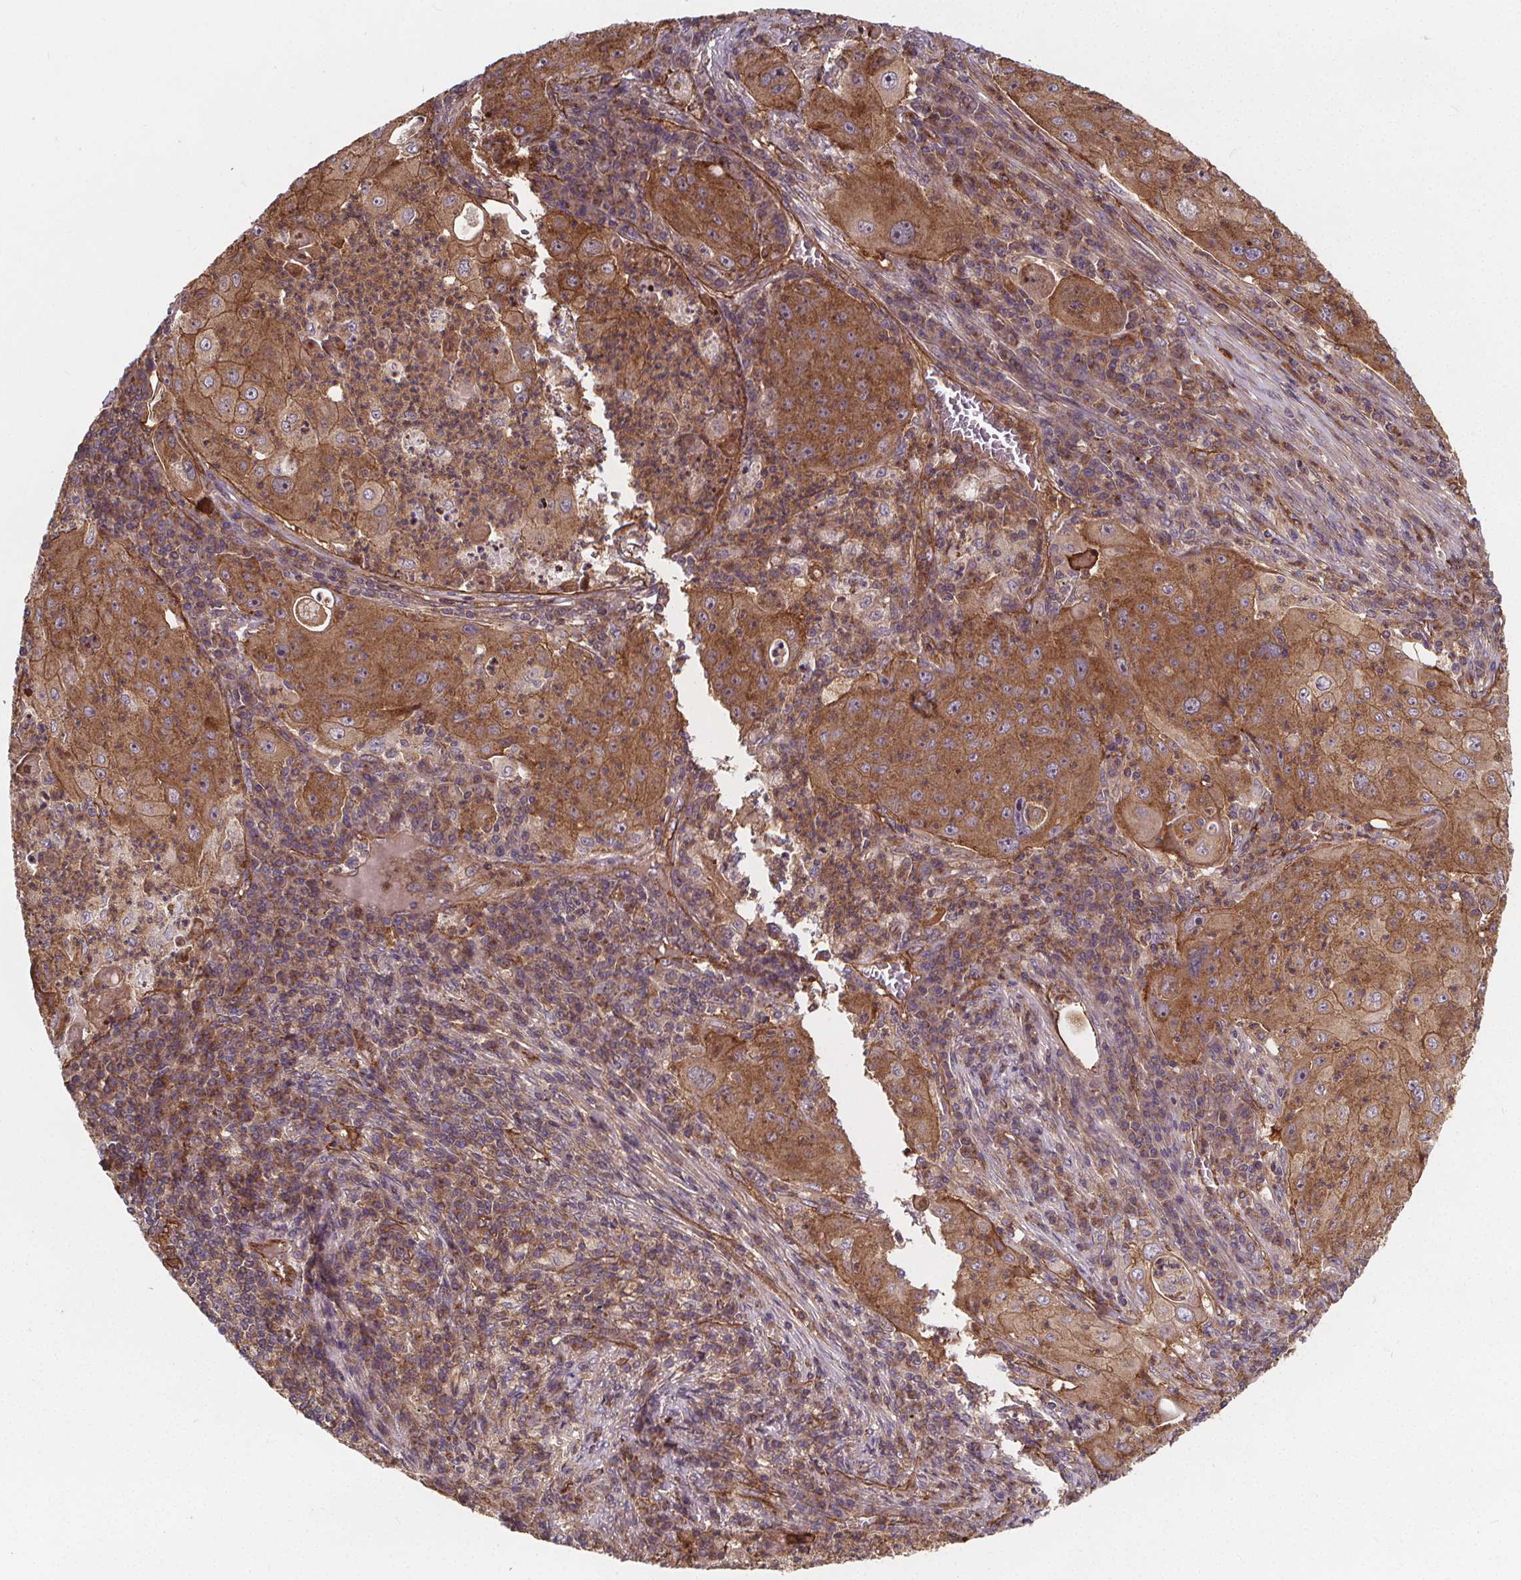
{"staining": {"intensity": "moderate", "quantity": ">75%", "location": "cytoplasmic/membranous"}, "tissue": "lung cancer", "cell_type": "Tumor cells", "image_type": "cancer", "snomed": [{"axis": "morphology", "description": "Squamous cell carcinoma, NOS"}, {"axis": "topography", "description": "Lung"}], "caption": "Lung squamous cell carcinoma stained for a protein (brown) reveals moderate cytoplasmic/membranous positive positivity in about >75% of tumor cells.", "gene": "CLINT1", "patient": {"sex": "female", "age": 59}}